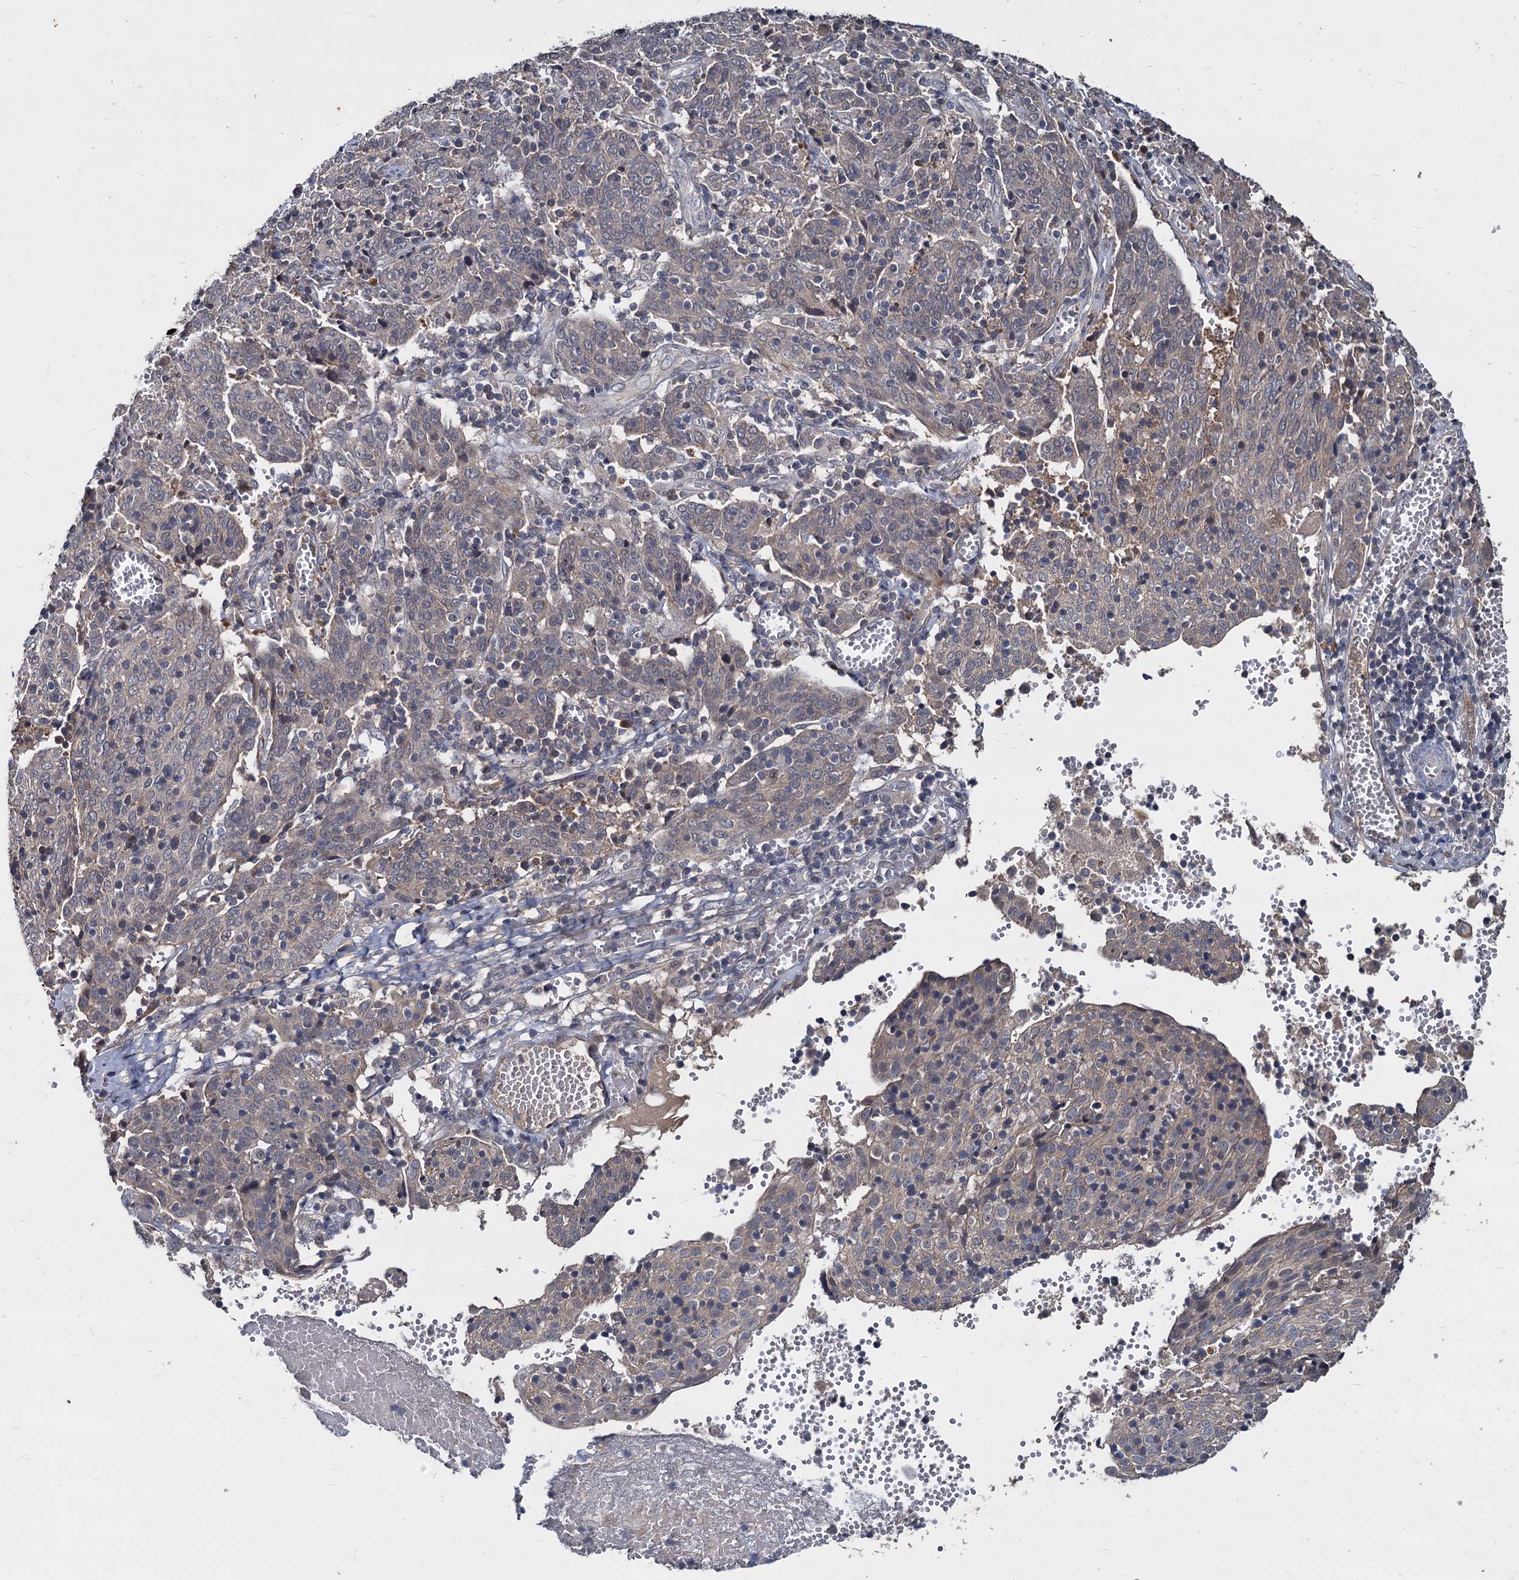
{"staining": {"intensity": "negative", "quantity": "none", "location": "none"}, "tissue": "cervical cancer", "cell_type": "Tumor cells", "image_type": "cancer", "snomed": [{"axis": "morphology", "description": "Squamous cell carcinoma, NOS"}, {"axis": "topography", "description": "Cervix"}], "caption": "The histopathology image reveals no significant staining in tumor cells of cervical squamous cell carcinoma.", "gene": "CCDC184", "patient": {"sex": "female", "age": 67}}